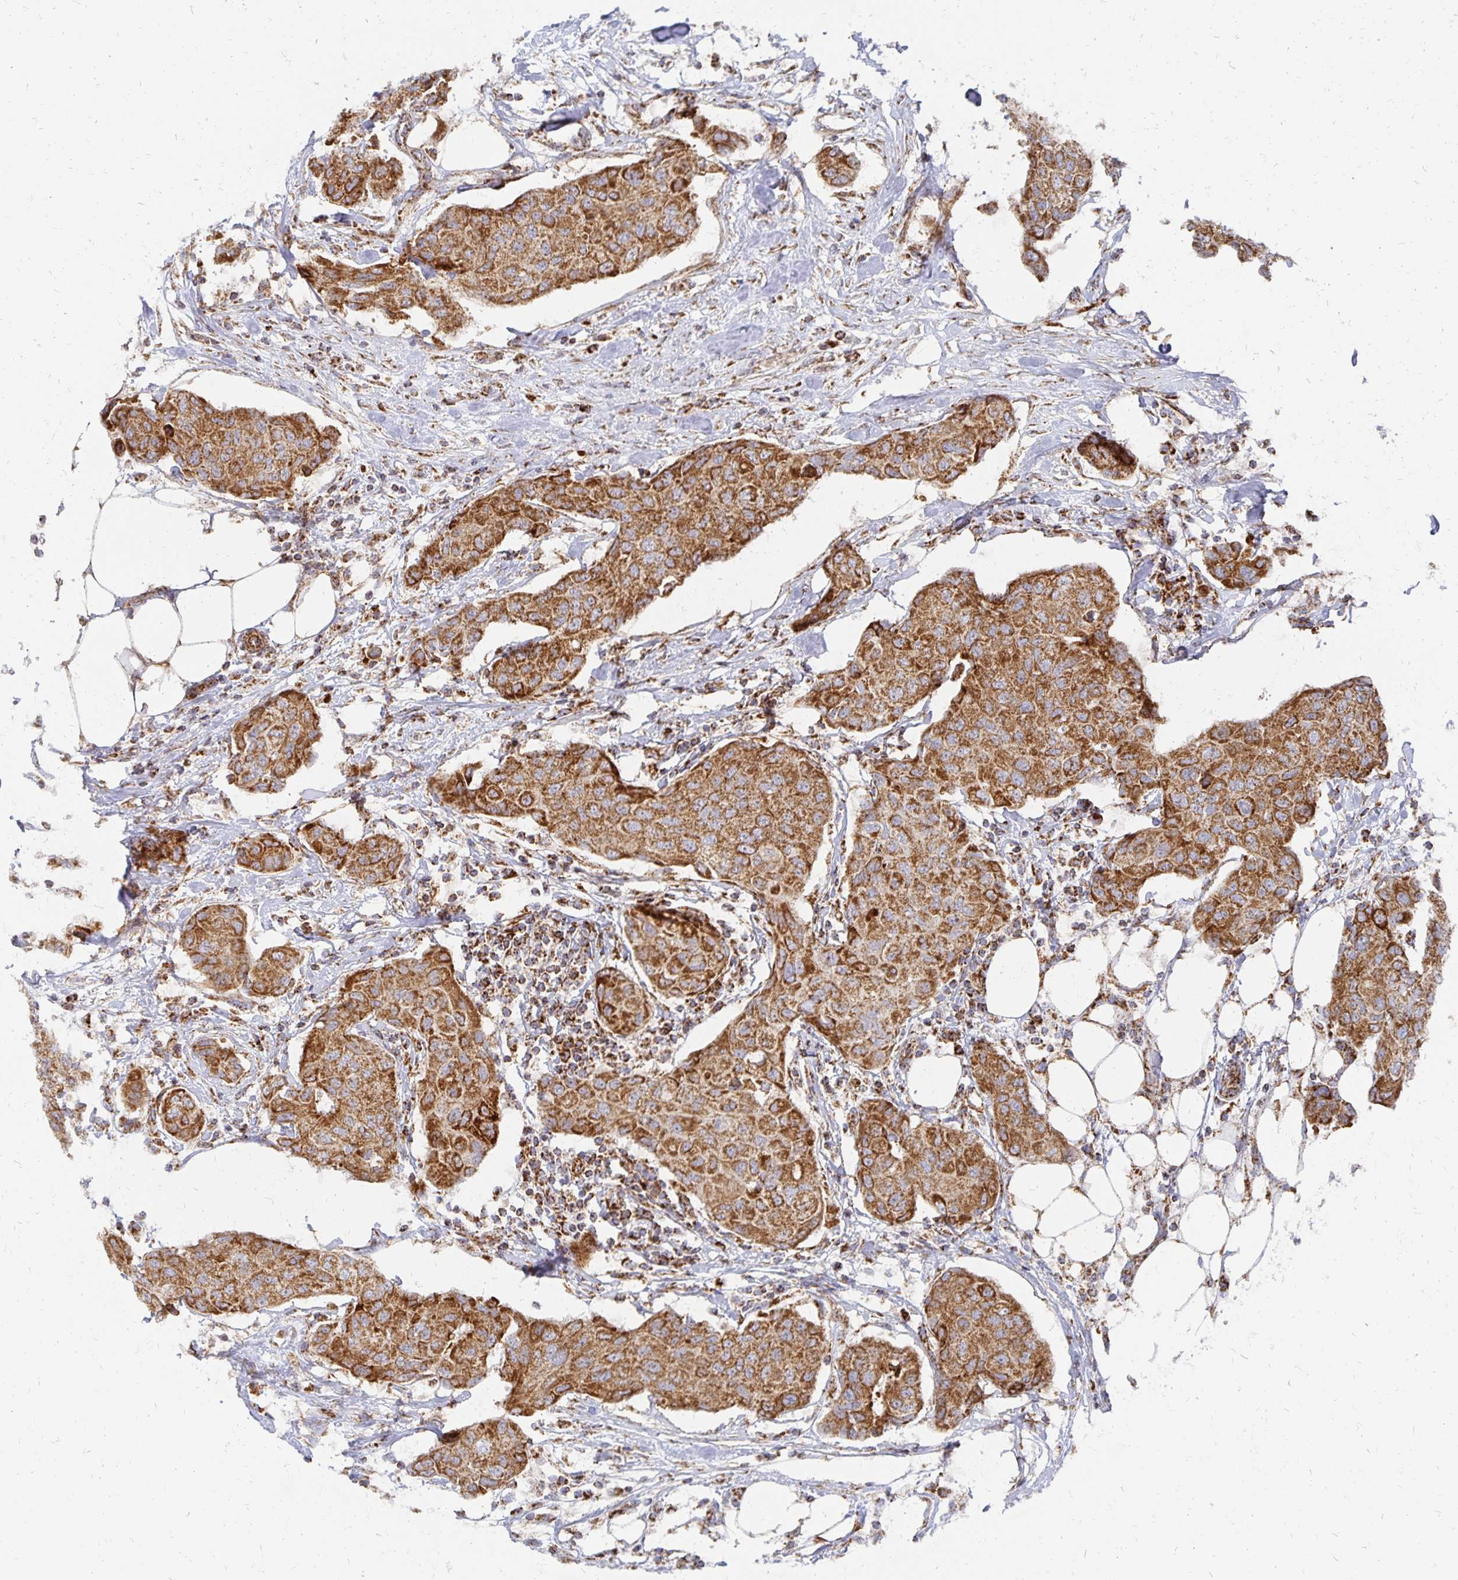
{"staining": {"intensity": "moderate", "quantity": ">75%", "location": "cytoplasmic/membranous"}, "tissue": "breast cancer", "cell_type": "Tumor cells", "image_type": "cancer", "snomed": [{"axis": "morphology", "description": "Duct carcinoma"}, {"axis": "topography", "description": "Breast"}, {"axis": "topography", "description": "Lymph node"}], "caption": "A high-resolution image shows immunohistochemistry (IHC) staining of infiltrating ductal carcinoma (breast), which demonstrates moderate cytoplasmic/membranous staining in about >75% of tumor cells.", "gene": "STOML2", "patient": {"sex": "female", "age": 80}}